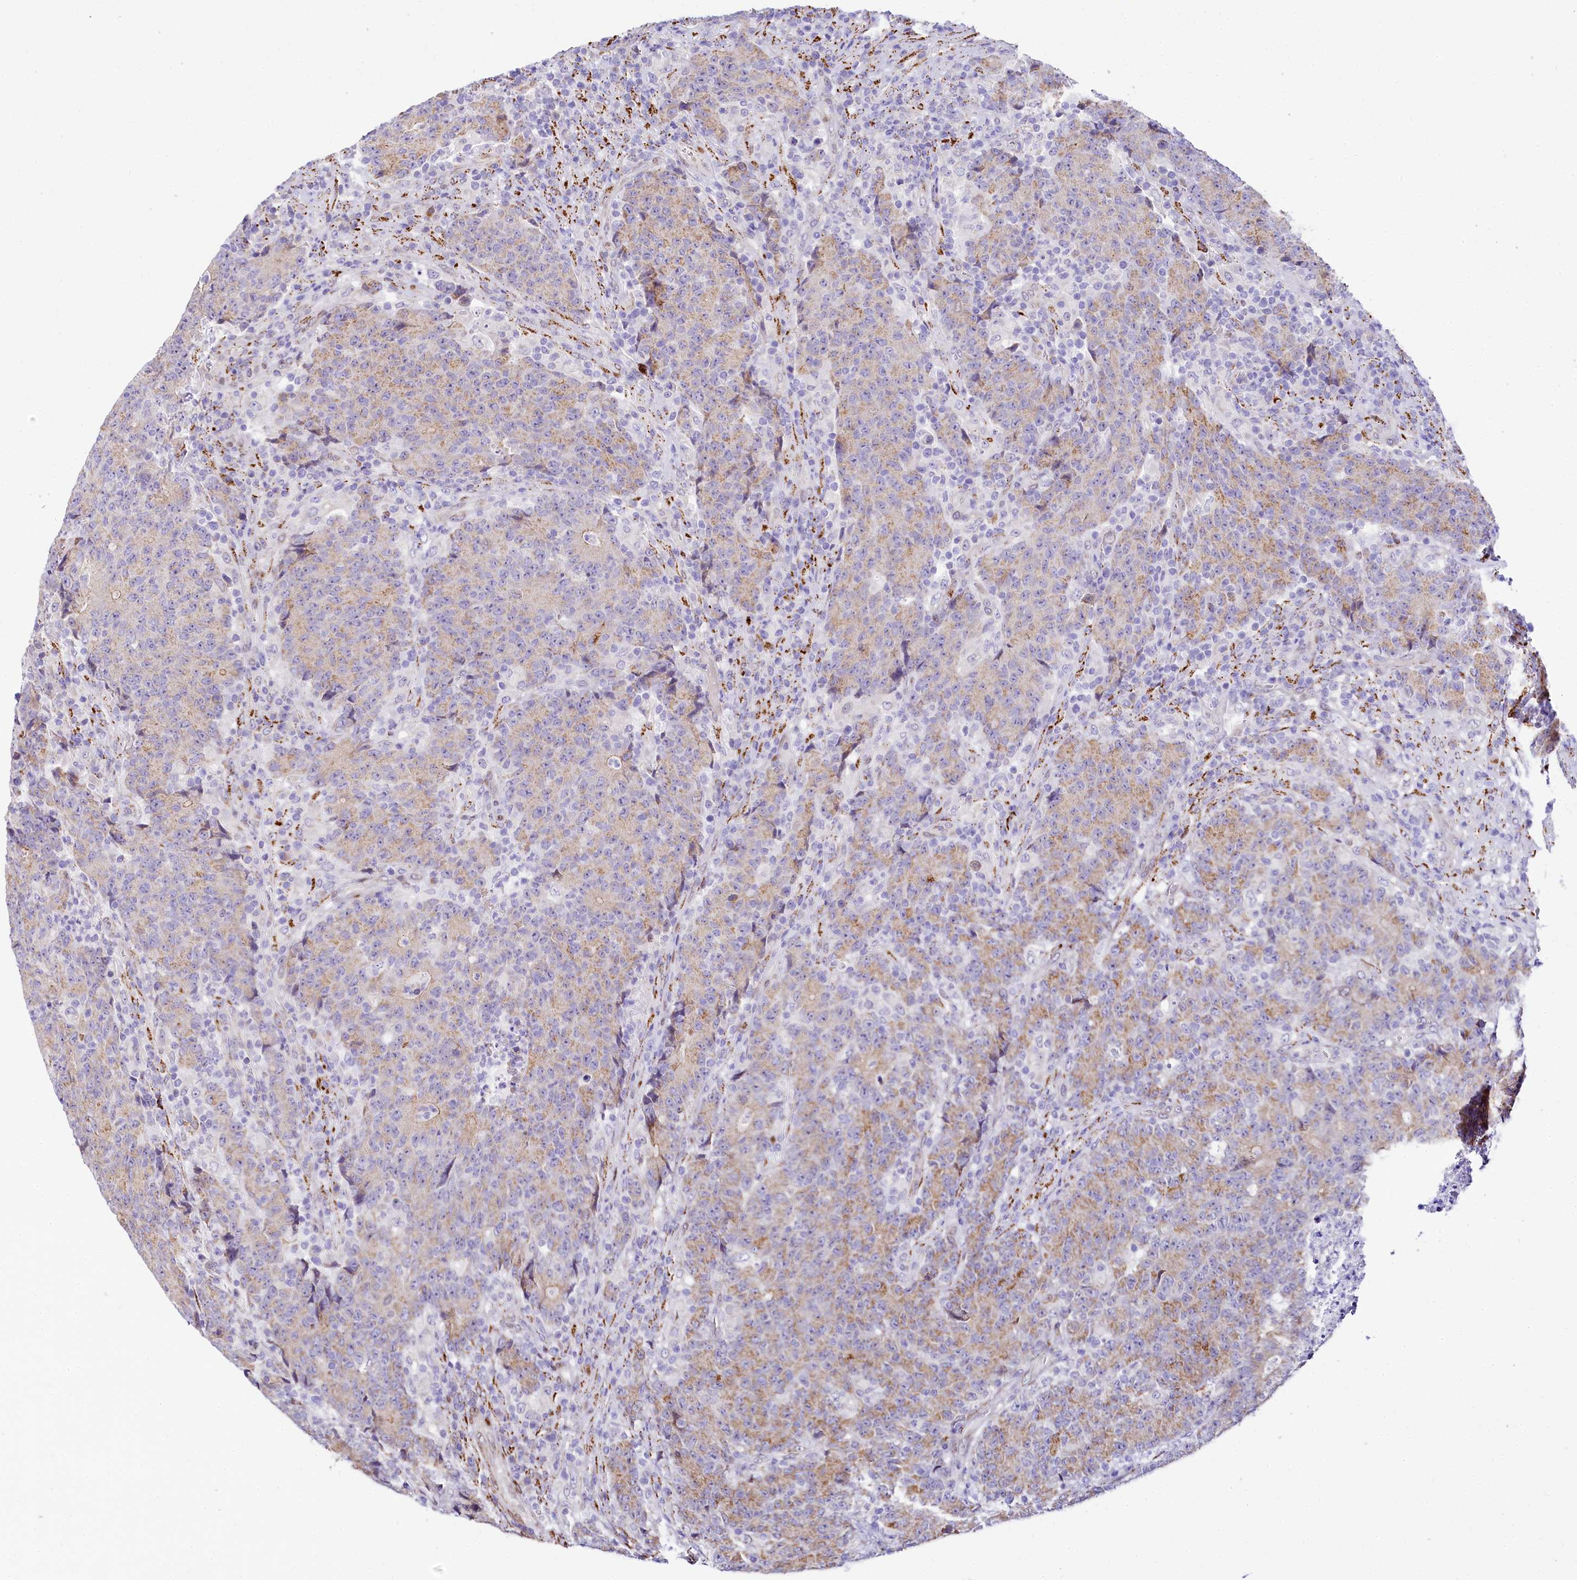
{"staining": {"intensity": "weak", "quantity": "25%-75%", "location": "cytoplasmic/membranous"}, "tissue": "colorectal cancer", "cell_type": "Tumor cells", "image_type": "cancer", "snomed": [{"axis": "morphology", "description": "Adenocarcinoma, NOS"}, {"axis": "topography", "description": "Colon"}], "caption": "Brown immunohistochemical staining in colorectal adenocarcinoma demonstrates weak cytoplasmic/membranous positivity in approximately 25%-75% of tumor cells. Using DAB (brown) and hematoxylin (blue) stains, captured at high magnification using brightfield microscopy.", "gene": "PPIP5K2", "patient": {"sex": "female", "age": 75}}